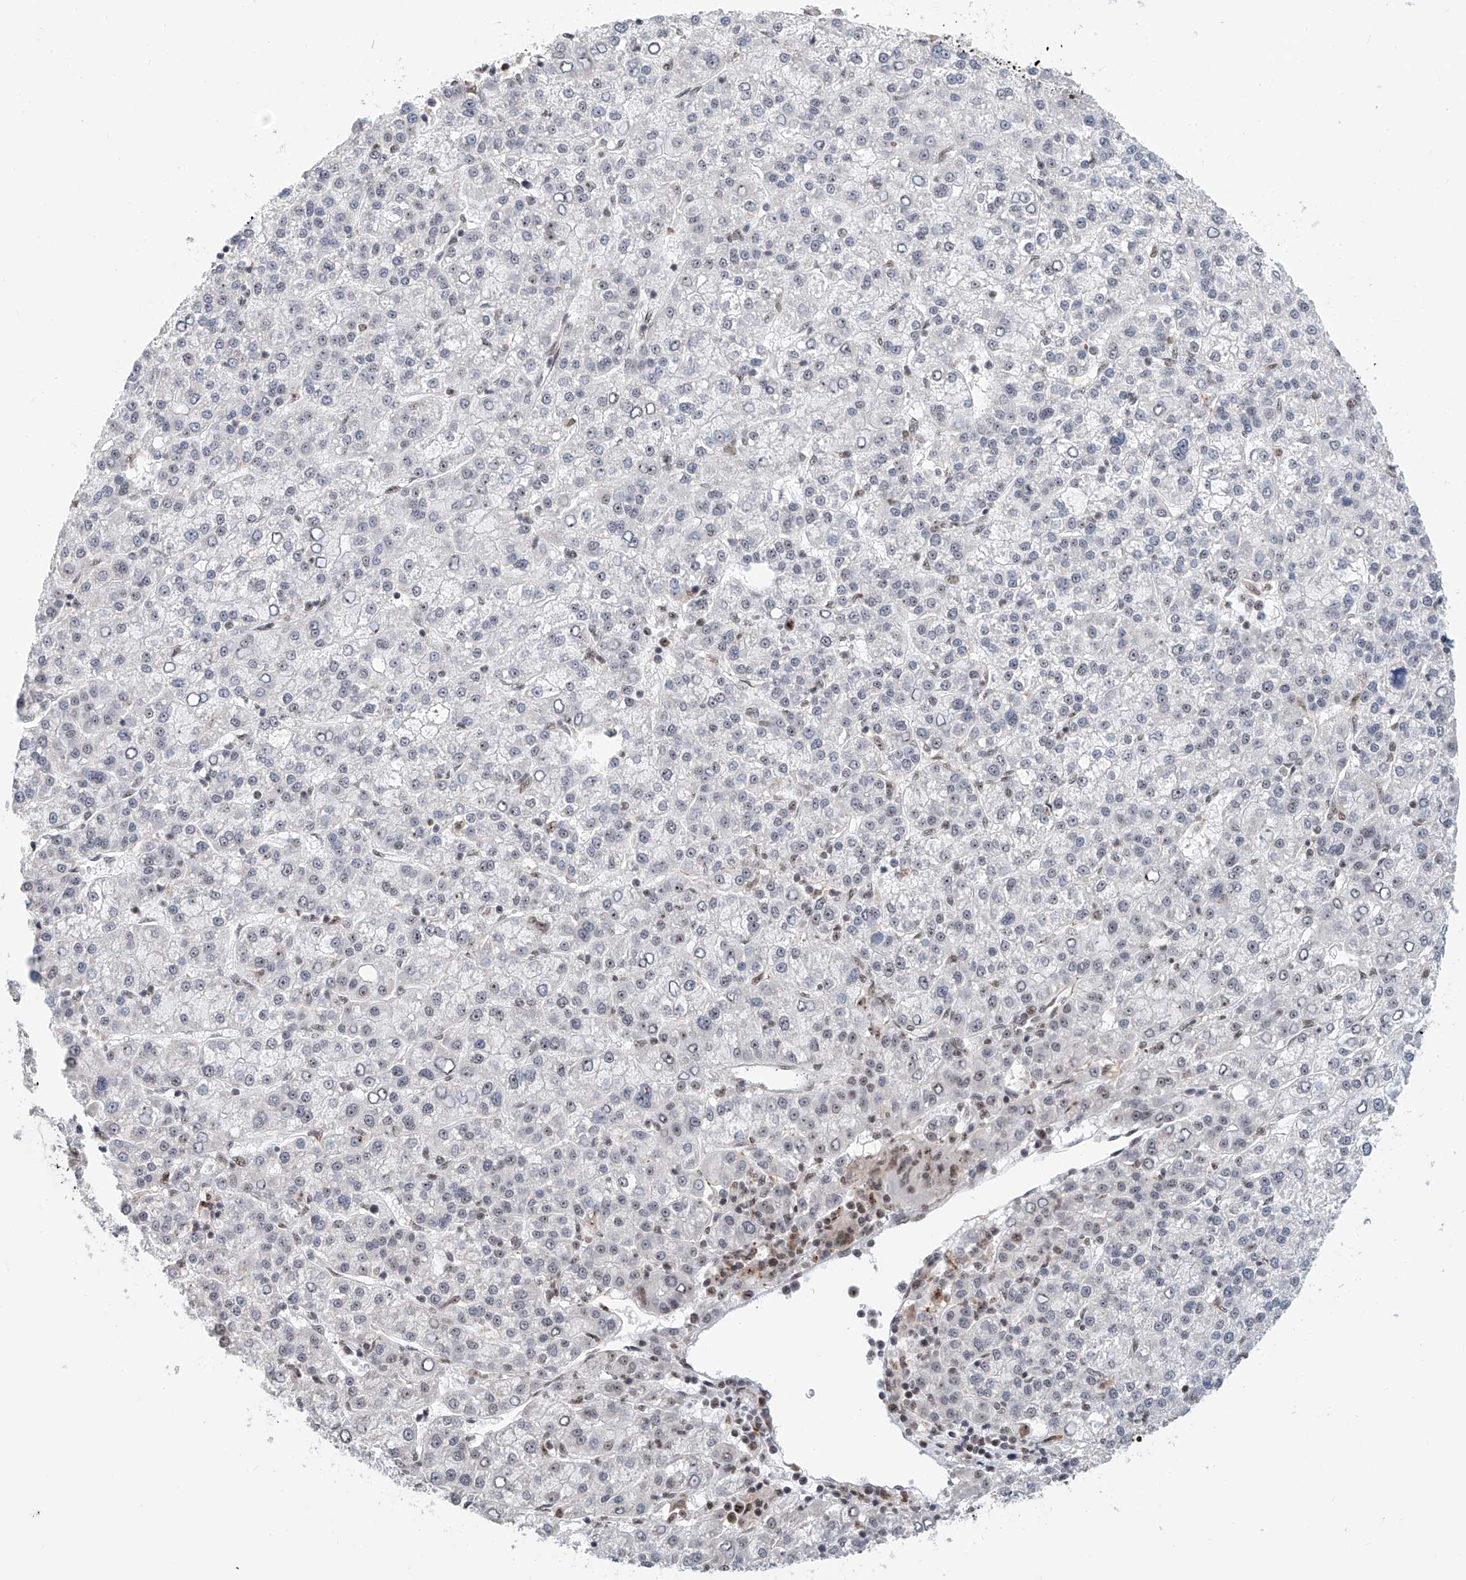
{"staining": {"intensity": "negative", "quantity": "none", "location": "none"}, "tissue": "liver cancer", "cell_type": "Tumor cells", "image_type": "cancer", "snomed": [{"axis": "morphology", "description": "Carcinoma, Hepatocellular, NOS"}, {"axis": "topography", "description": "Liver"}], "caption": "DAB immunohistochemical staining of human liver cancer (hepatocellular carcinoma) exhibits no significant staining in tumor cells. (Stains: DAB immunohistochemistry with hematoxylin counter stain, Microscopy: brightfield microscopy at high magnification).", "gene": "PRUNE2", "patient": {"sex": "female", "age": 58}}